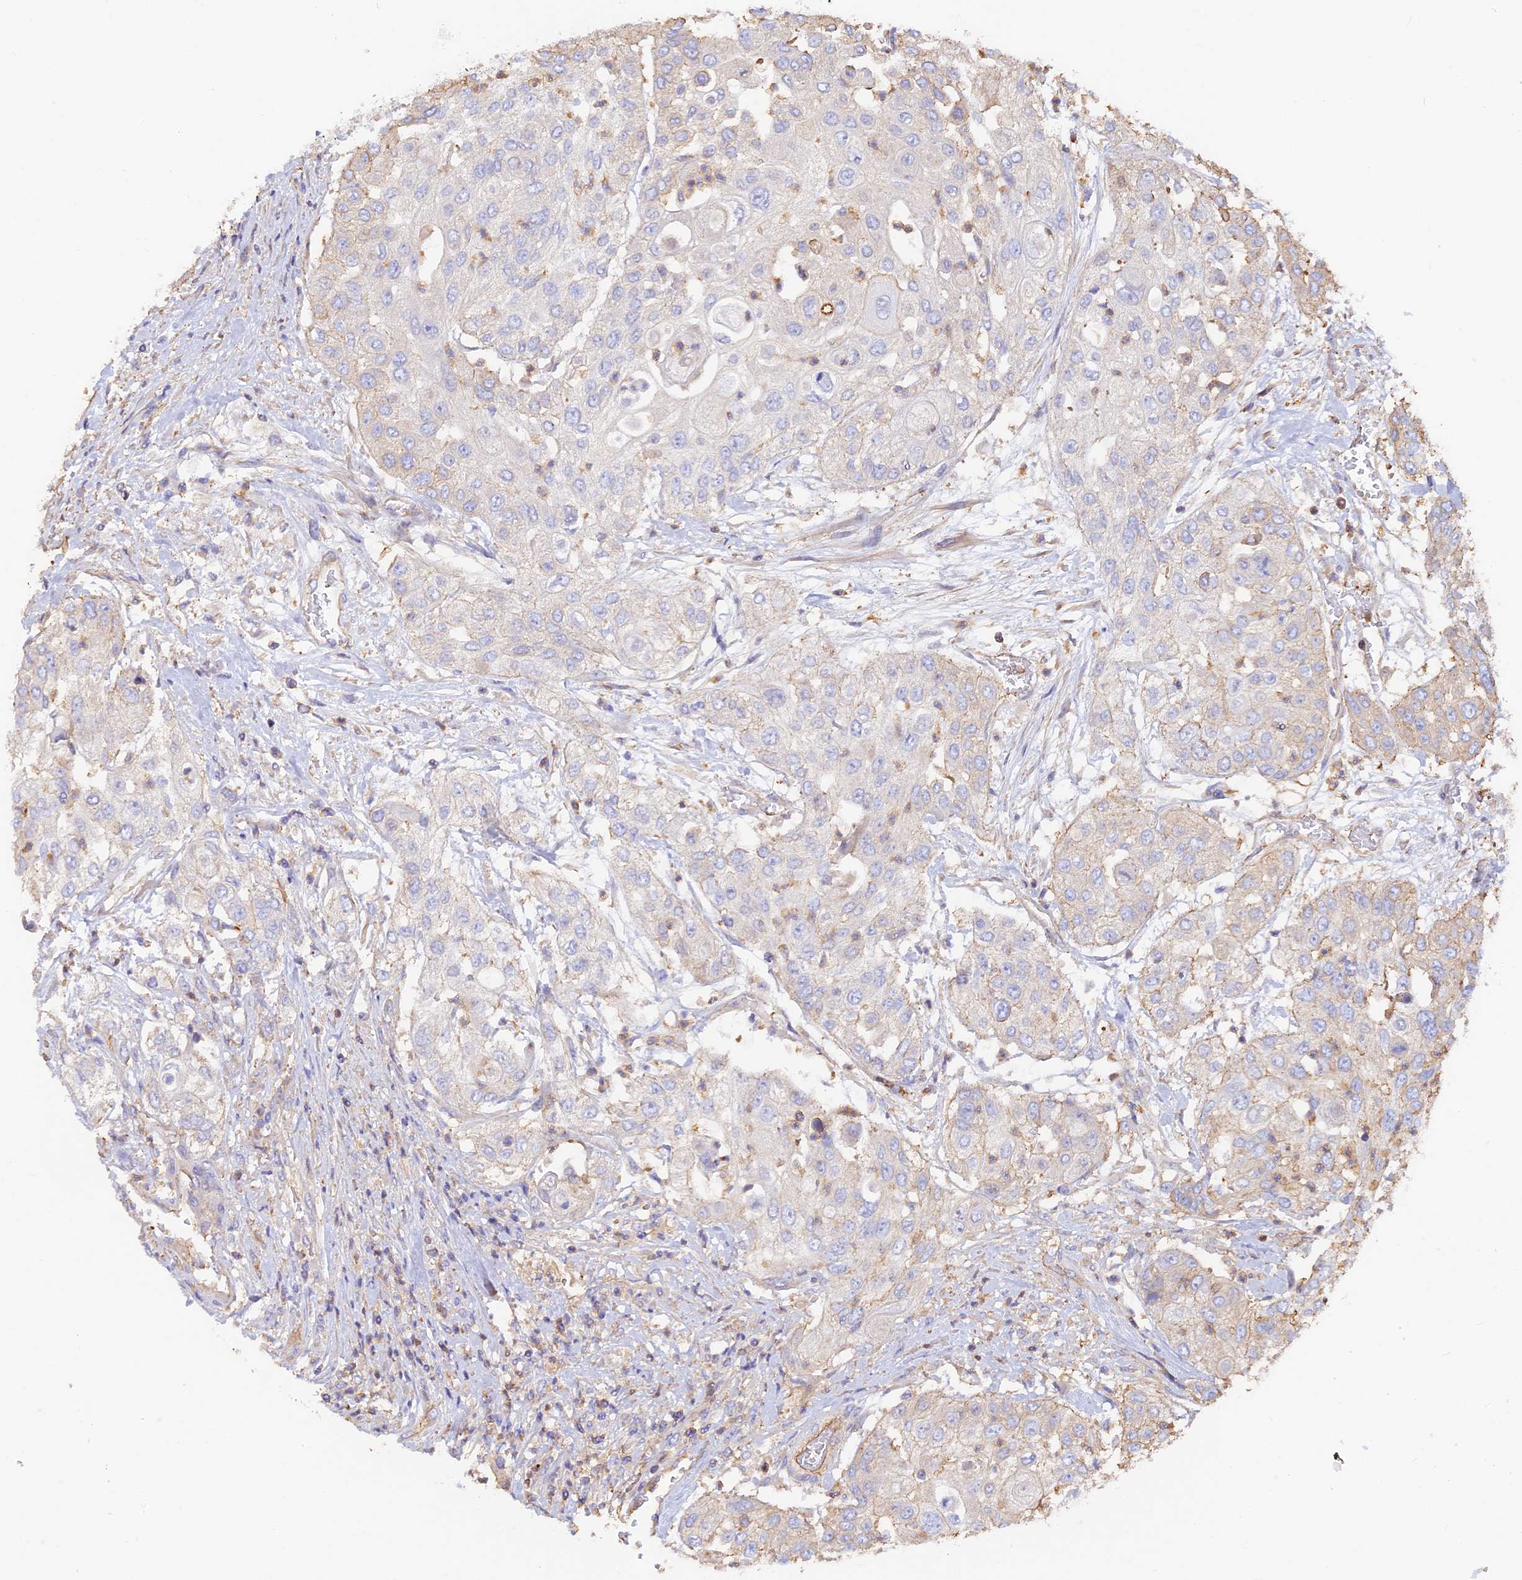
{"staining": {"intensity": "weak", "quantity": "<25%", "location": "cytoplasmic/membranous"}, "tissue": "urothelial cancer", "cell_type": "Tumor cells", "image_type": "cancer", "snomed": [{"axis": "morphology", "description": "Urothelial carcinoma, High grade"}, {"axis": "topography", "description": "Urinary bladder"}], "caption": "An image of human urothelial cancer is negative for staining in tumor cells.", "gene": "VPS18", "patient": {"sex": "female", "age": 79}}